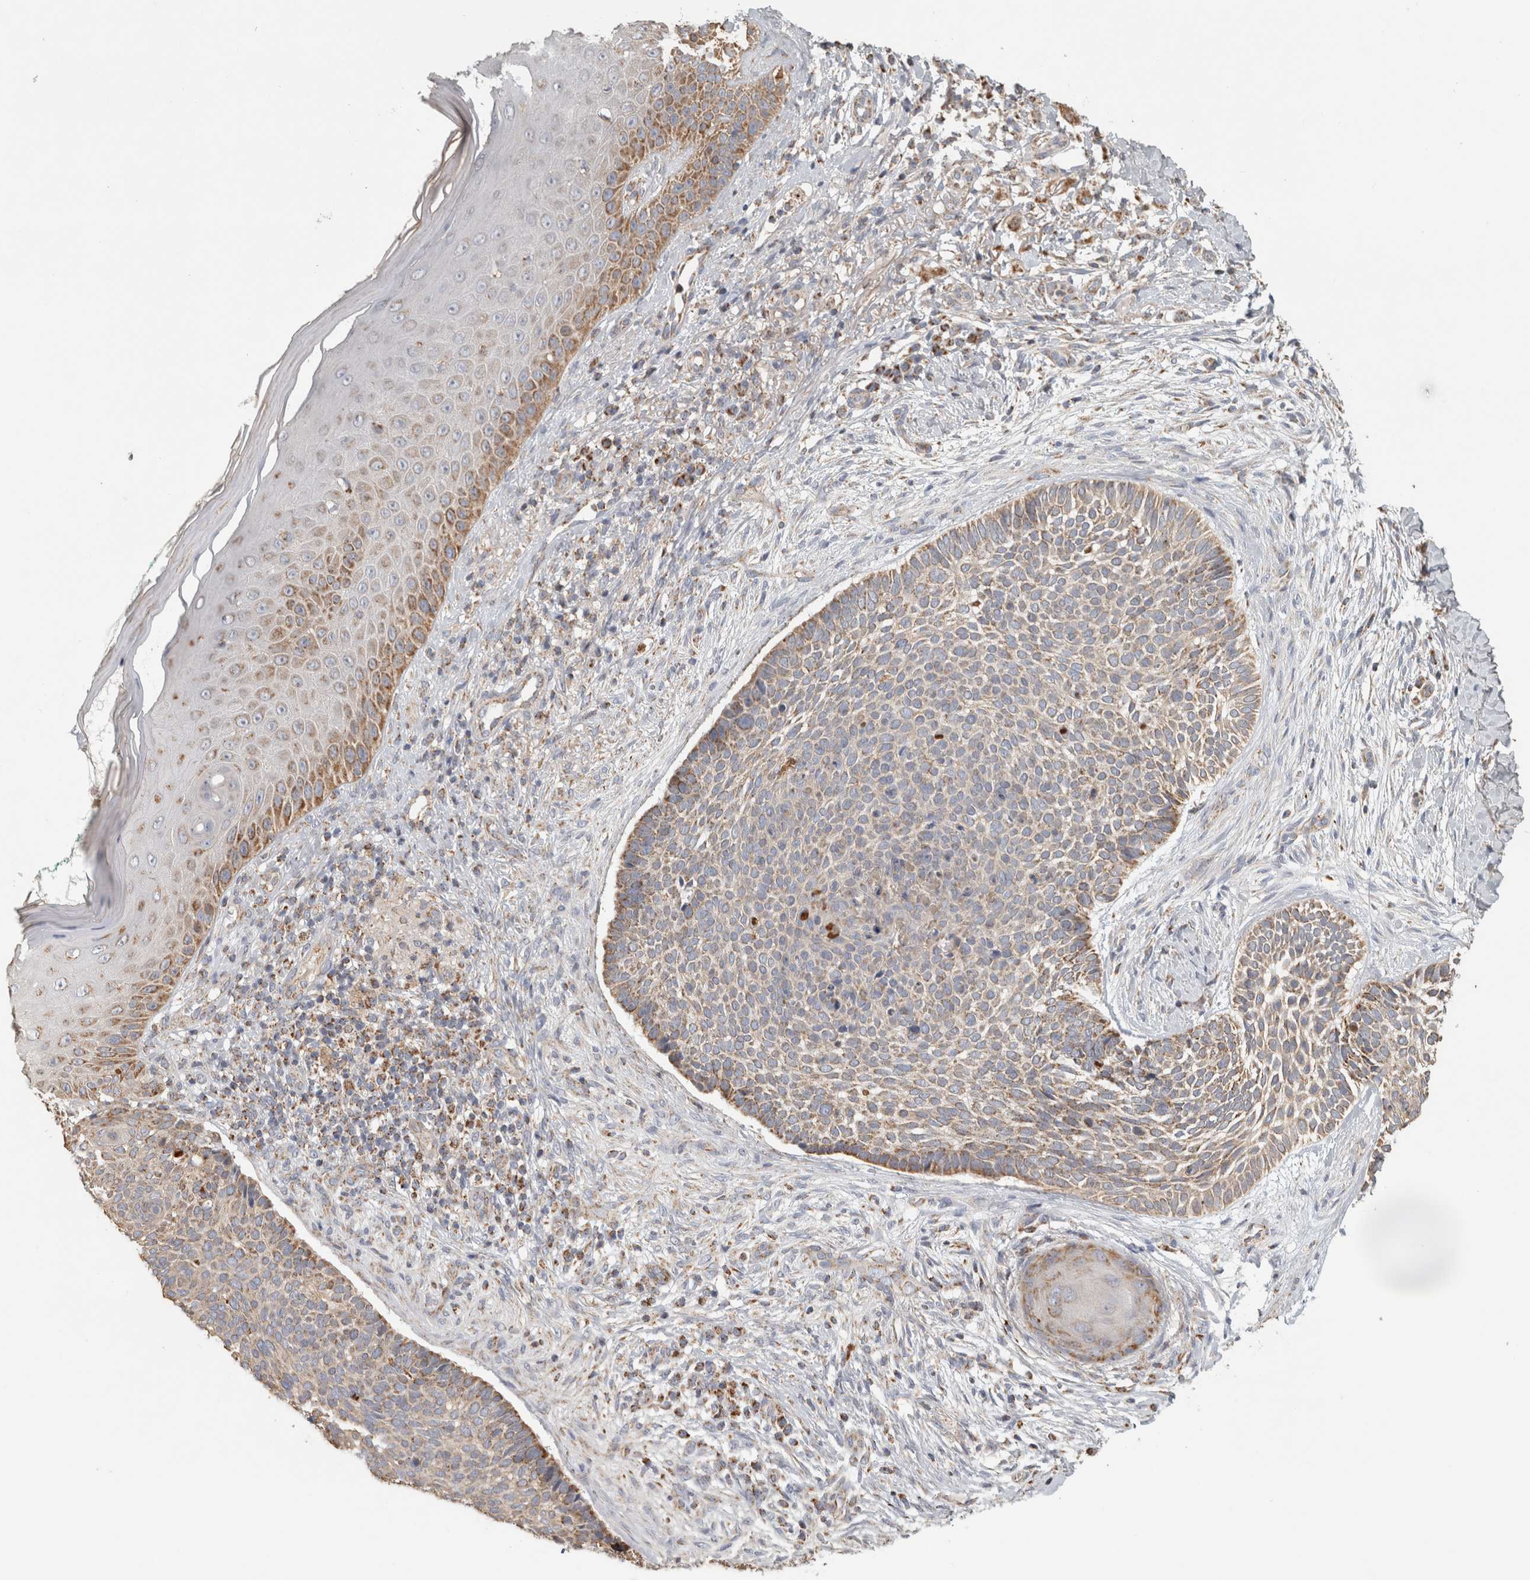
{"staining": {"intensity": "moderate", "quantity": "<25%", "location": "cytoplasmic/membranous"}, "tissue": "skin cancer", "cell_type": "Tumor cells", "image_type": "cancer", "snomed": [{"axis": "morphology", "description": "Normal tissue, NOS"}, {"axis": "morphology", "description": "Basal cell carcinoma"}, {"axis": "topography", "description": "Skin"}], "caption": "Protein staining of skin cancer tissue shows moderate cytoplasmic/membranous staining in about <25% of tumor cells.", "gene": "ST8SIA1", "patient": {"sex": "male", "age": 67}}